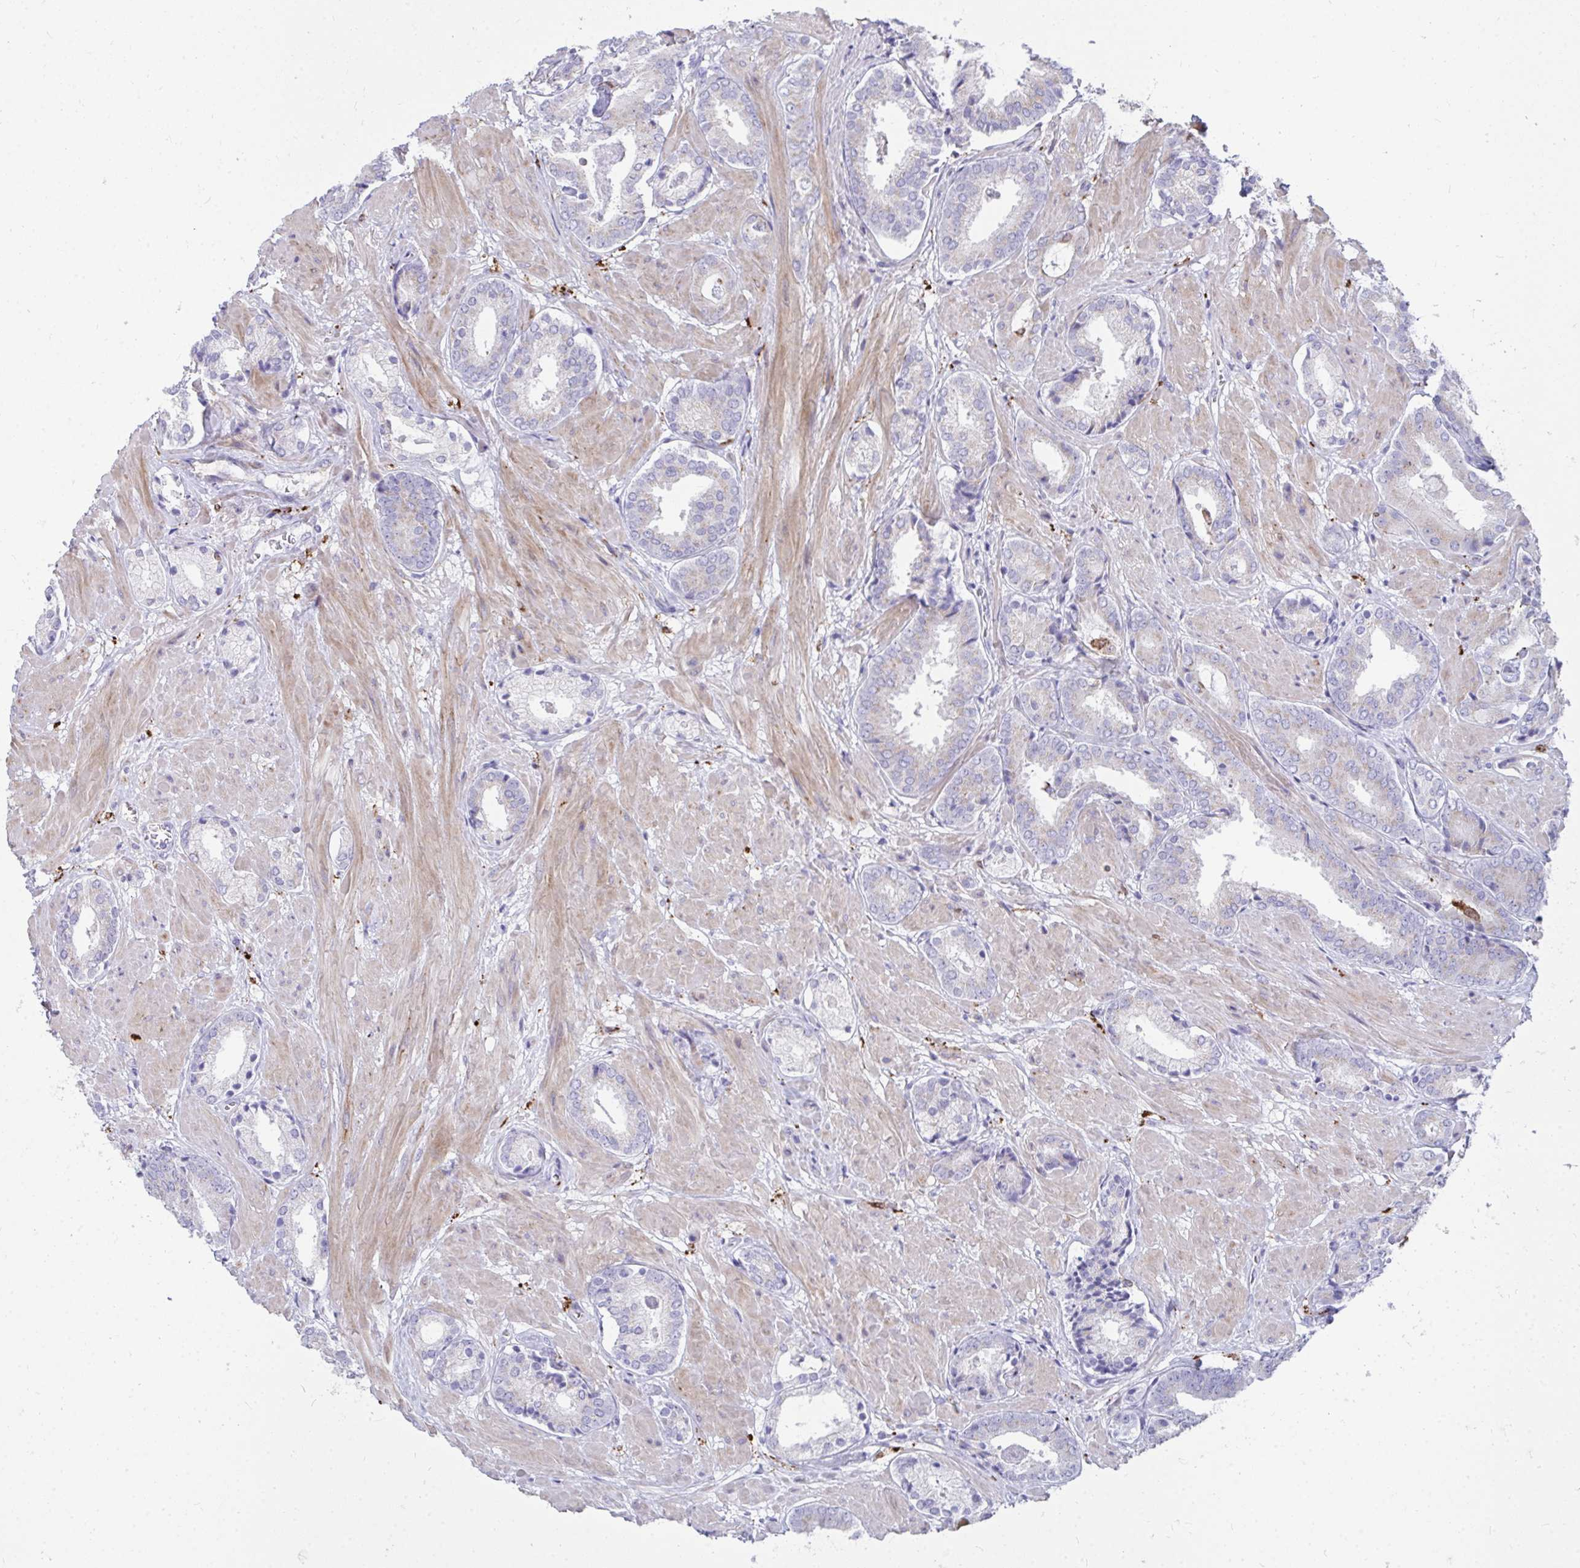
{"staining": {"intensity": "negative", "quantity": "none", "location": "none"}, "tissue": "prostate cancer", "cell_type": "Tumor cells", "image_type": "cancer", "snomed": [{"axis": "morphology", "description": "Adenocarcinoma, High grade"}, {"axis": "topography", "description": "Prostate"}], "caption": "IHC micrograph of neoplastic tissue: prostate cancer stained with DAB demonstrates no significant protein expression in tumor cells.", "gene": "CD163", "patient": {"sex": "male", "age": 56}}